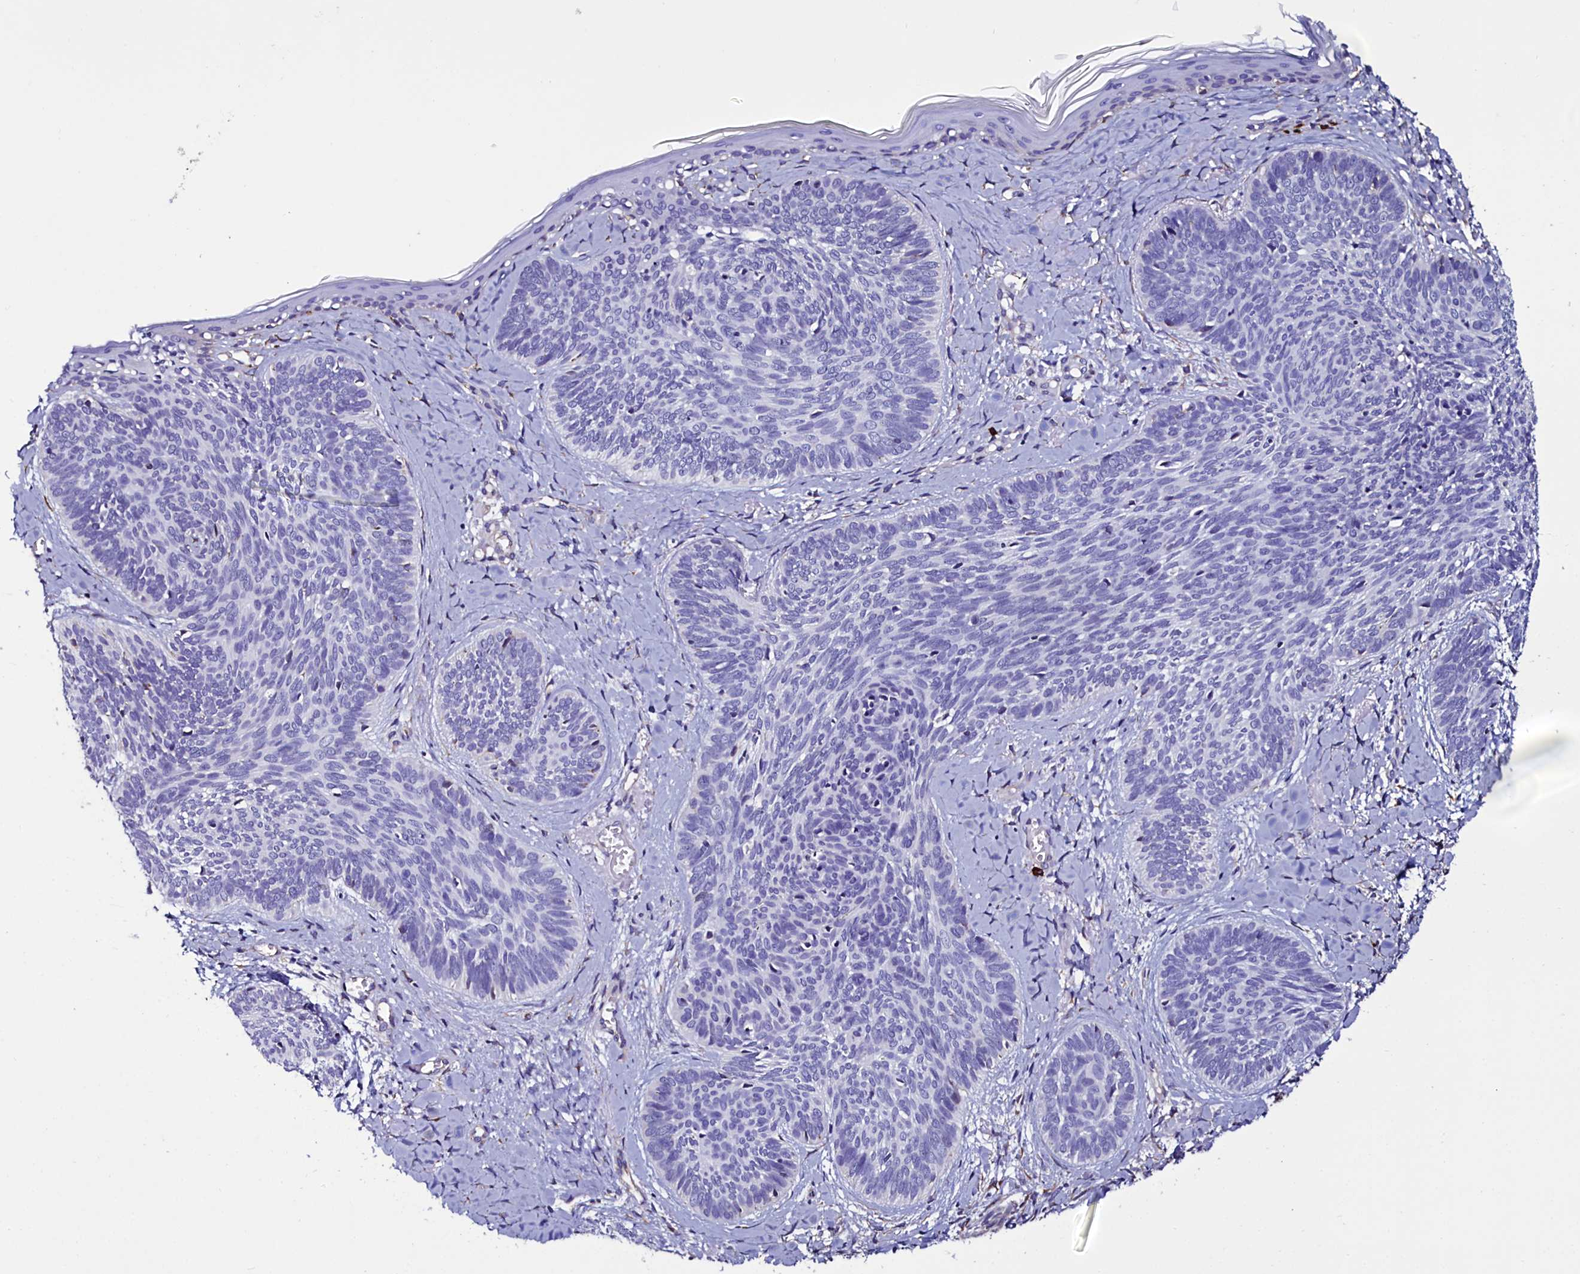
{"staining": {"intensity": "negative", "quantity": "none", "location": "none"}, "tissue": "skin cancer", "cell_type": "Tumor cells", "image_type": "cancer", "snomed": [{"axis": "morphology", "description": "Basal cell carcinoma"}, {"axis": "topography", "description": "Skin"}], "caption": "Skin basal cell carcinoma was stained to show a protein in brown. There is no significant expression in tumor cells.", "gene": "TXNDC5", "patient": {"sex": "female", "age": 81}}